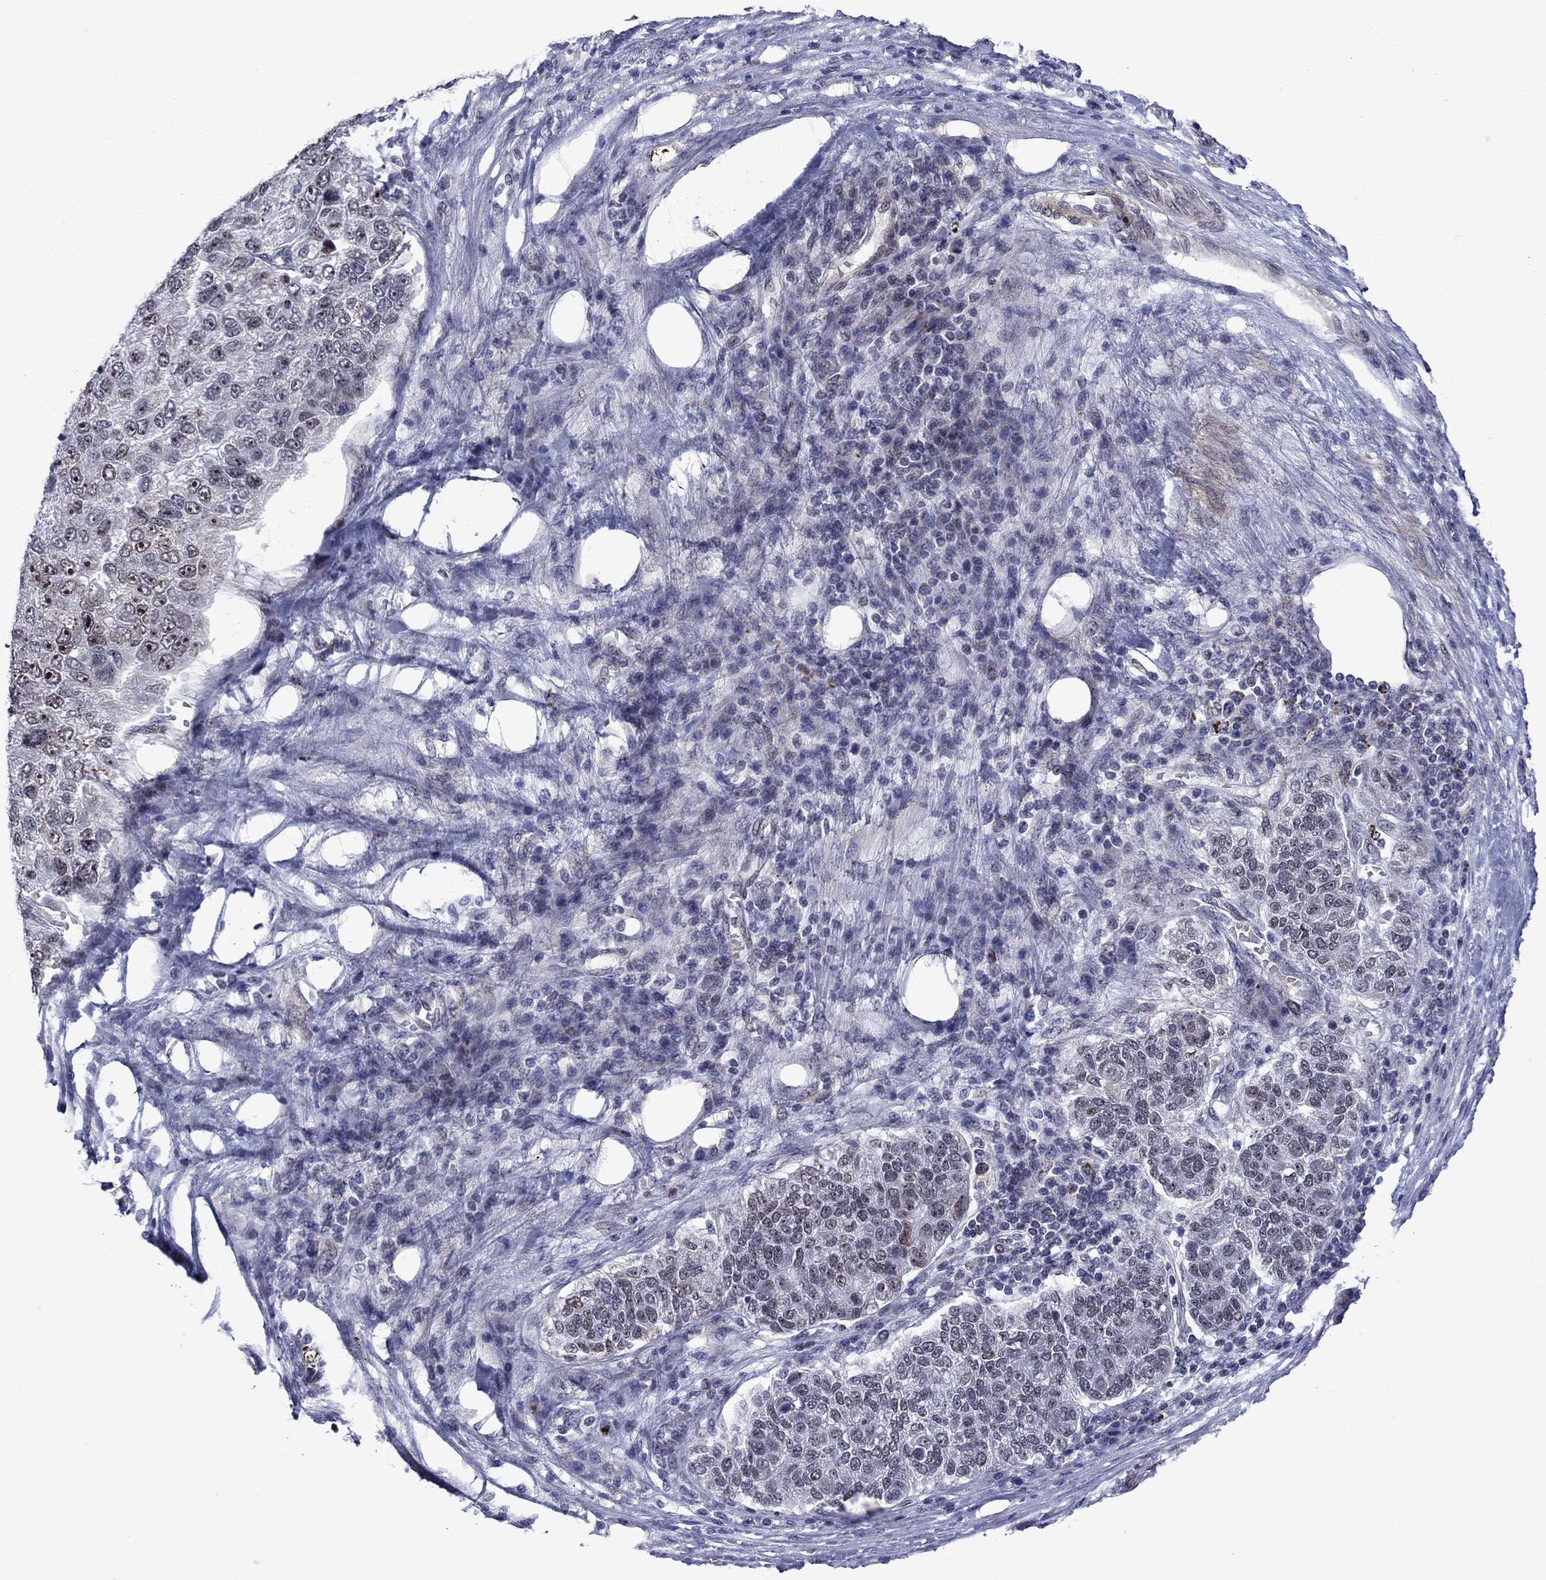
{"staining": {"intensity": "negative", "quantity": "none", "location": "none"}, "tissue": "pancreatic cancer", "cell_type": "Tumor cells", "image_type": "cancer", "snomed": [{"axis": "morphology", "description": "Adenocarcinoma, NOS"}, {"axis": "topography", "description": "Pancreas"}], "caption": "Immunohistochemistry (IHC) of pancreatic adenocarcinoma reveals no staining in tumor cells.", "gene": "SURF2", "patient": {"sex": "female", "age": 61}}